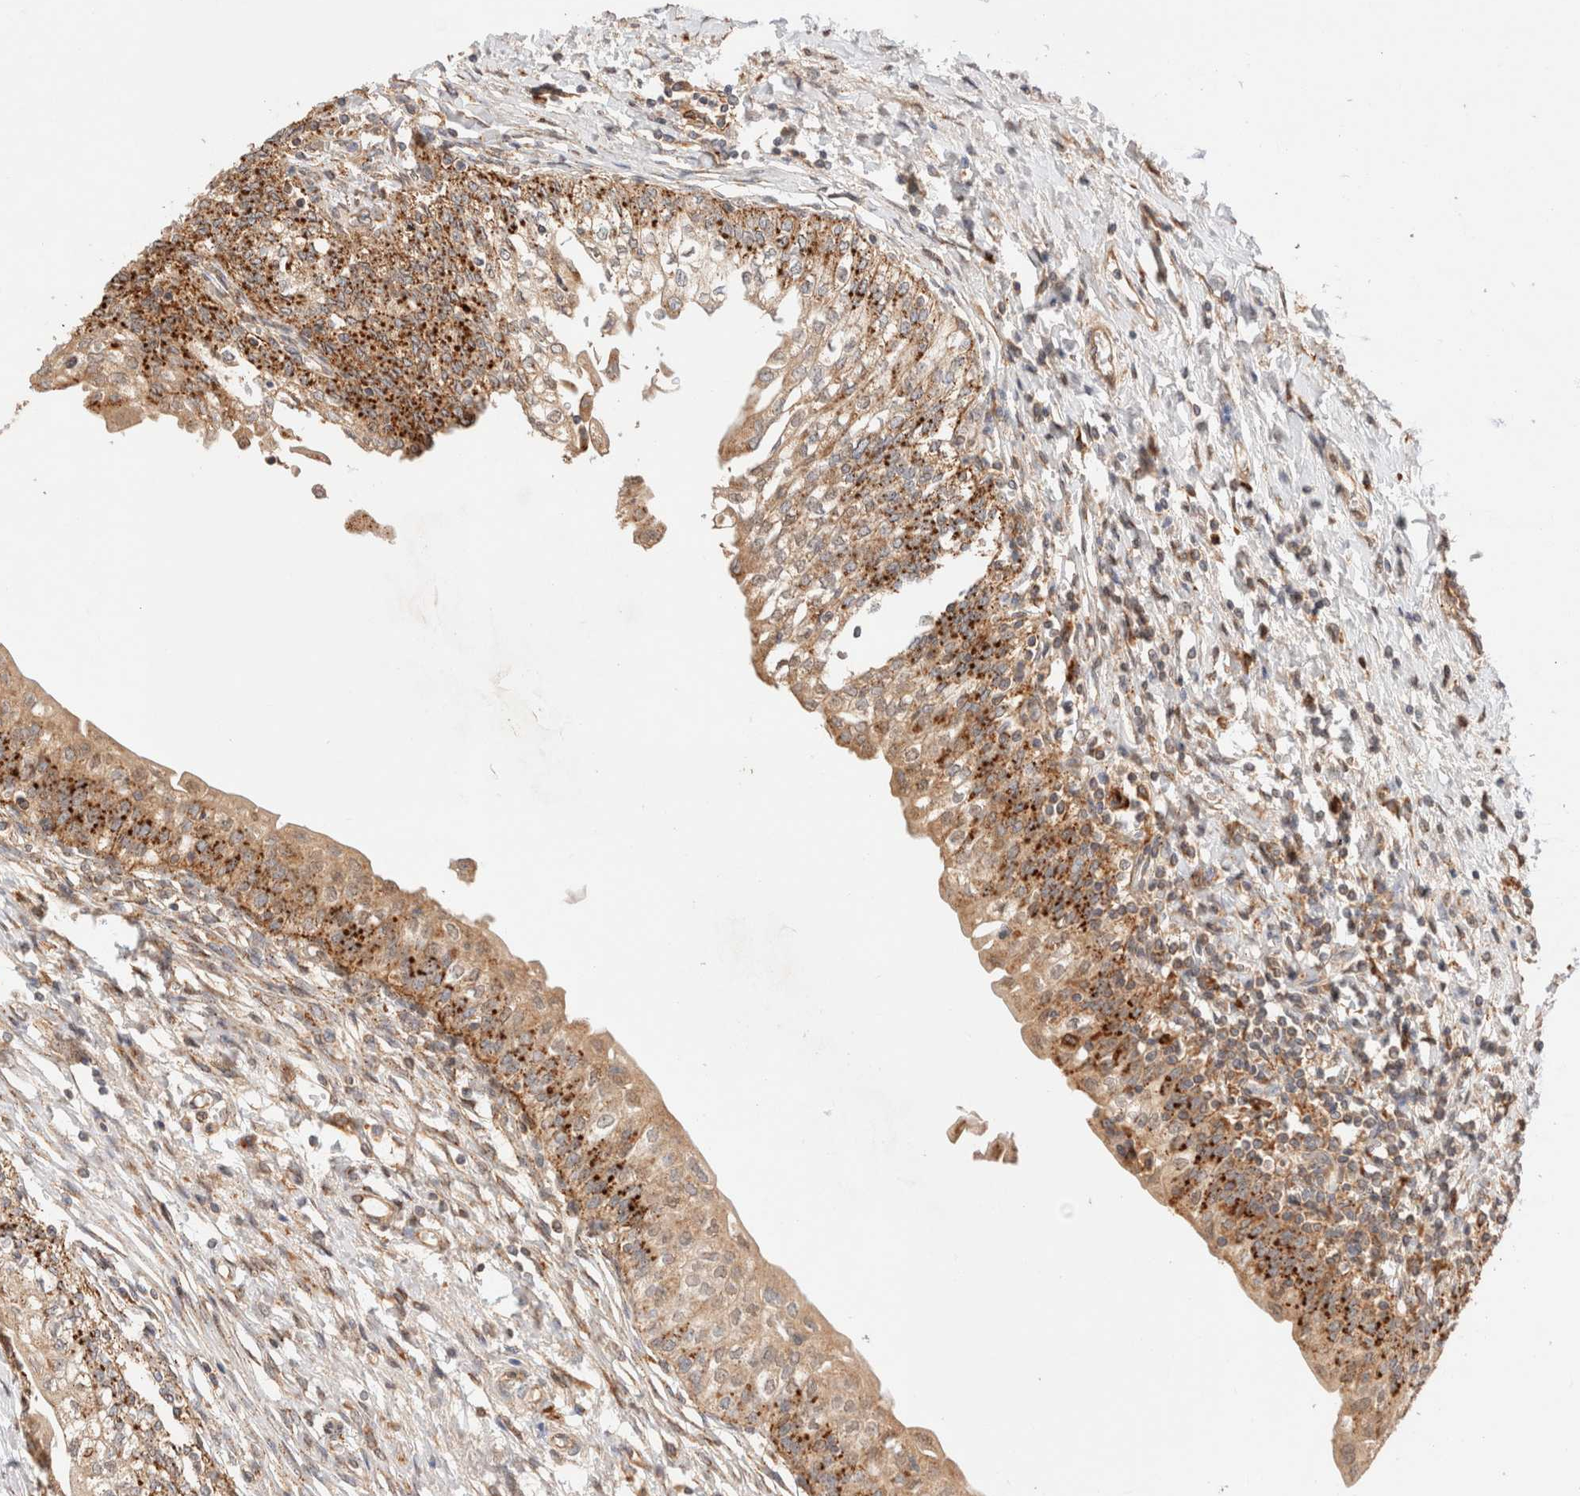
{"staining": {"intensity": "strong", "quantity": ">75%", "location": "cytoplasmic/membranous"}, "tissue": "urinary bladder", "cell_type": "Urothelial cells", "image_type": "normal", "snomed": [{"axis": "morphology", "description": "Normal tissue, NOS"}, {"axis": "topography", "description": "Urinary bladder"}], "caption": "Urinary bladder stained for a protein (brown) displays strong cytoplasmic/membranous positive staining in about >75% of urothelial cells.", "gene": "RABEPK", "patient": {"sex": "male", "age": 55}}